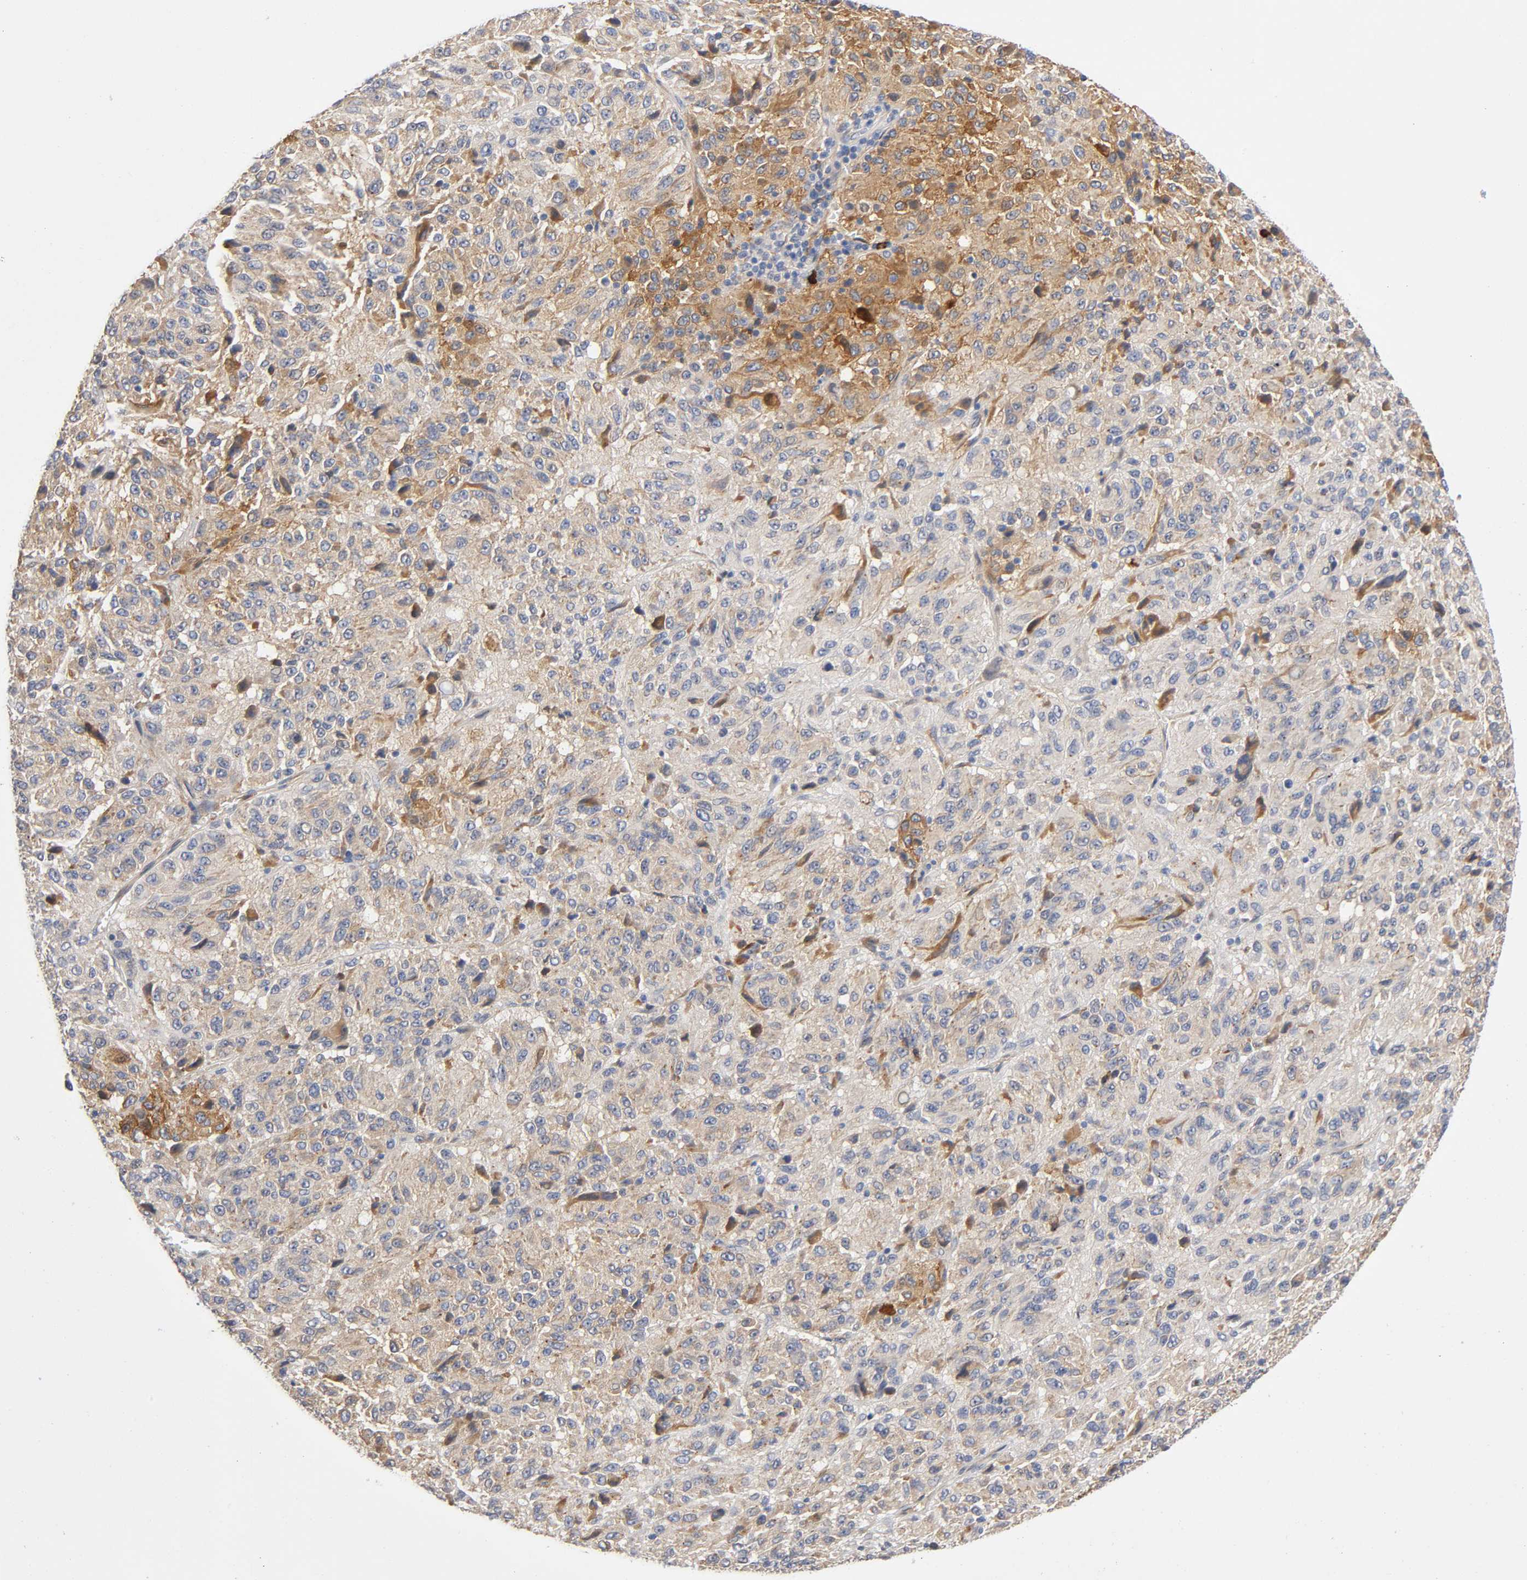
{"staining": {"intensity": "moderate", "quantity": "25%-75%", "location": "cytoplasmic/membranous"}, "tissue": "melanoma", "cell_type": "Tumor cells", "image_type": "cancer", "snomed": [{"axis": "morphology", "description": "Malignant melanoma, Metastatic site"}, {"axis": "topography", "description": "Lung"}], "caption": "A brown stain highlights moderate cytoplasmic/membranous positivity of a protein in melanoma tumor cells.", "gene": "NOVA1", "patient": {"sex": "male", "age": 64}}